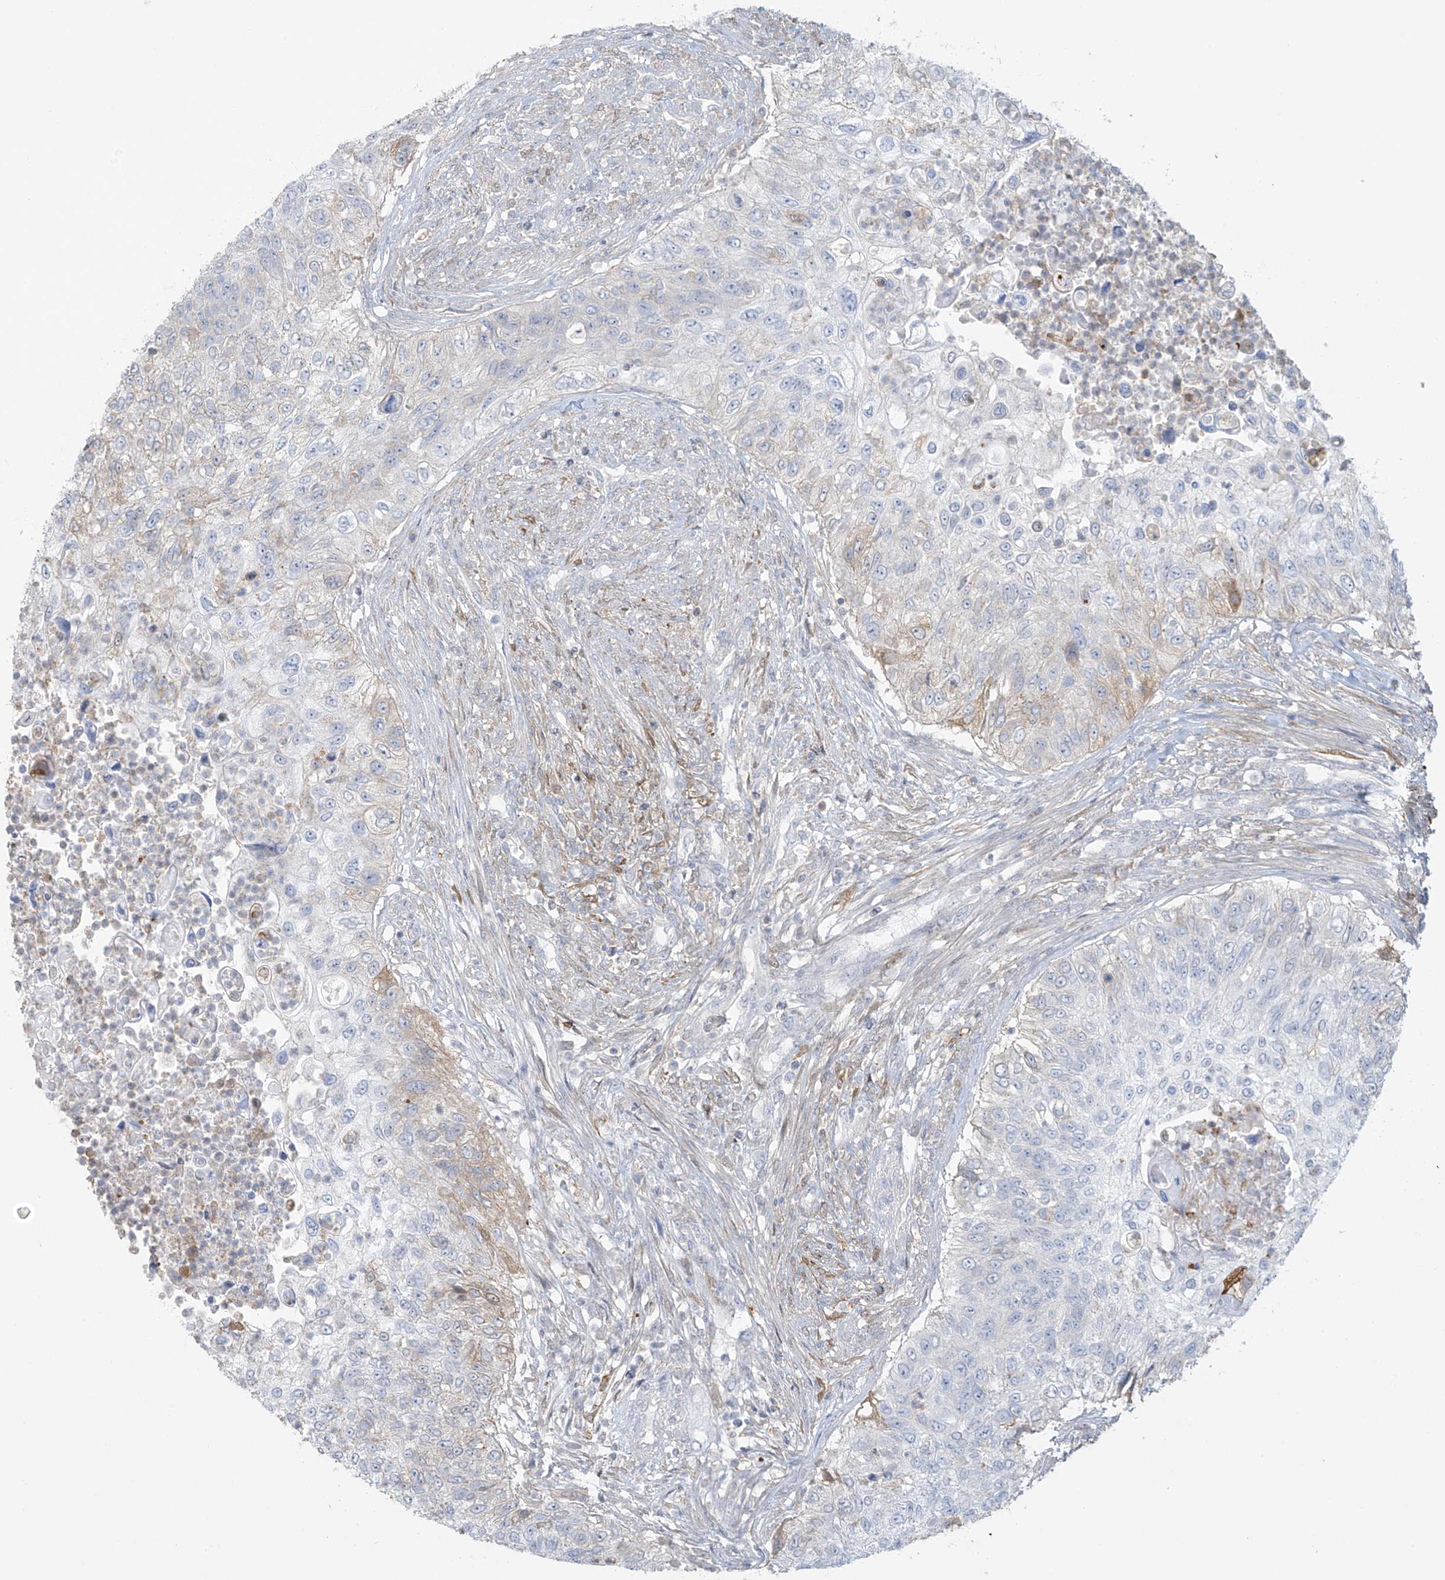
{"staining": {"intensity": "weak", "quantity": "<25%", "location": "cytoplasmic/membranous"}, "tissue": "urothelial cancer", "cell_type": "Tumor cells", "image_type": "cancer", "snomed": [{"axis": "morphology", "description": "Urothelial carcinoma, High grade"}, {"axis": "topography", "description": "Urinary bladder"}], "caption": "A photomicrograph of human urothelial carcinoma (high-grade) is negative for staining in tumor cells.", "gene": "TAGAP", "patient": {"sex": "female", "age": 60}}